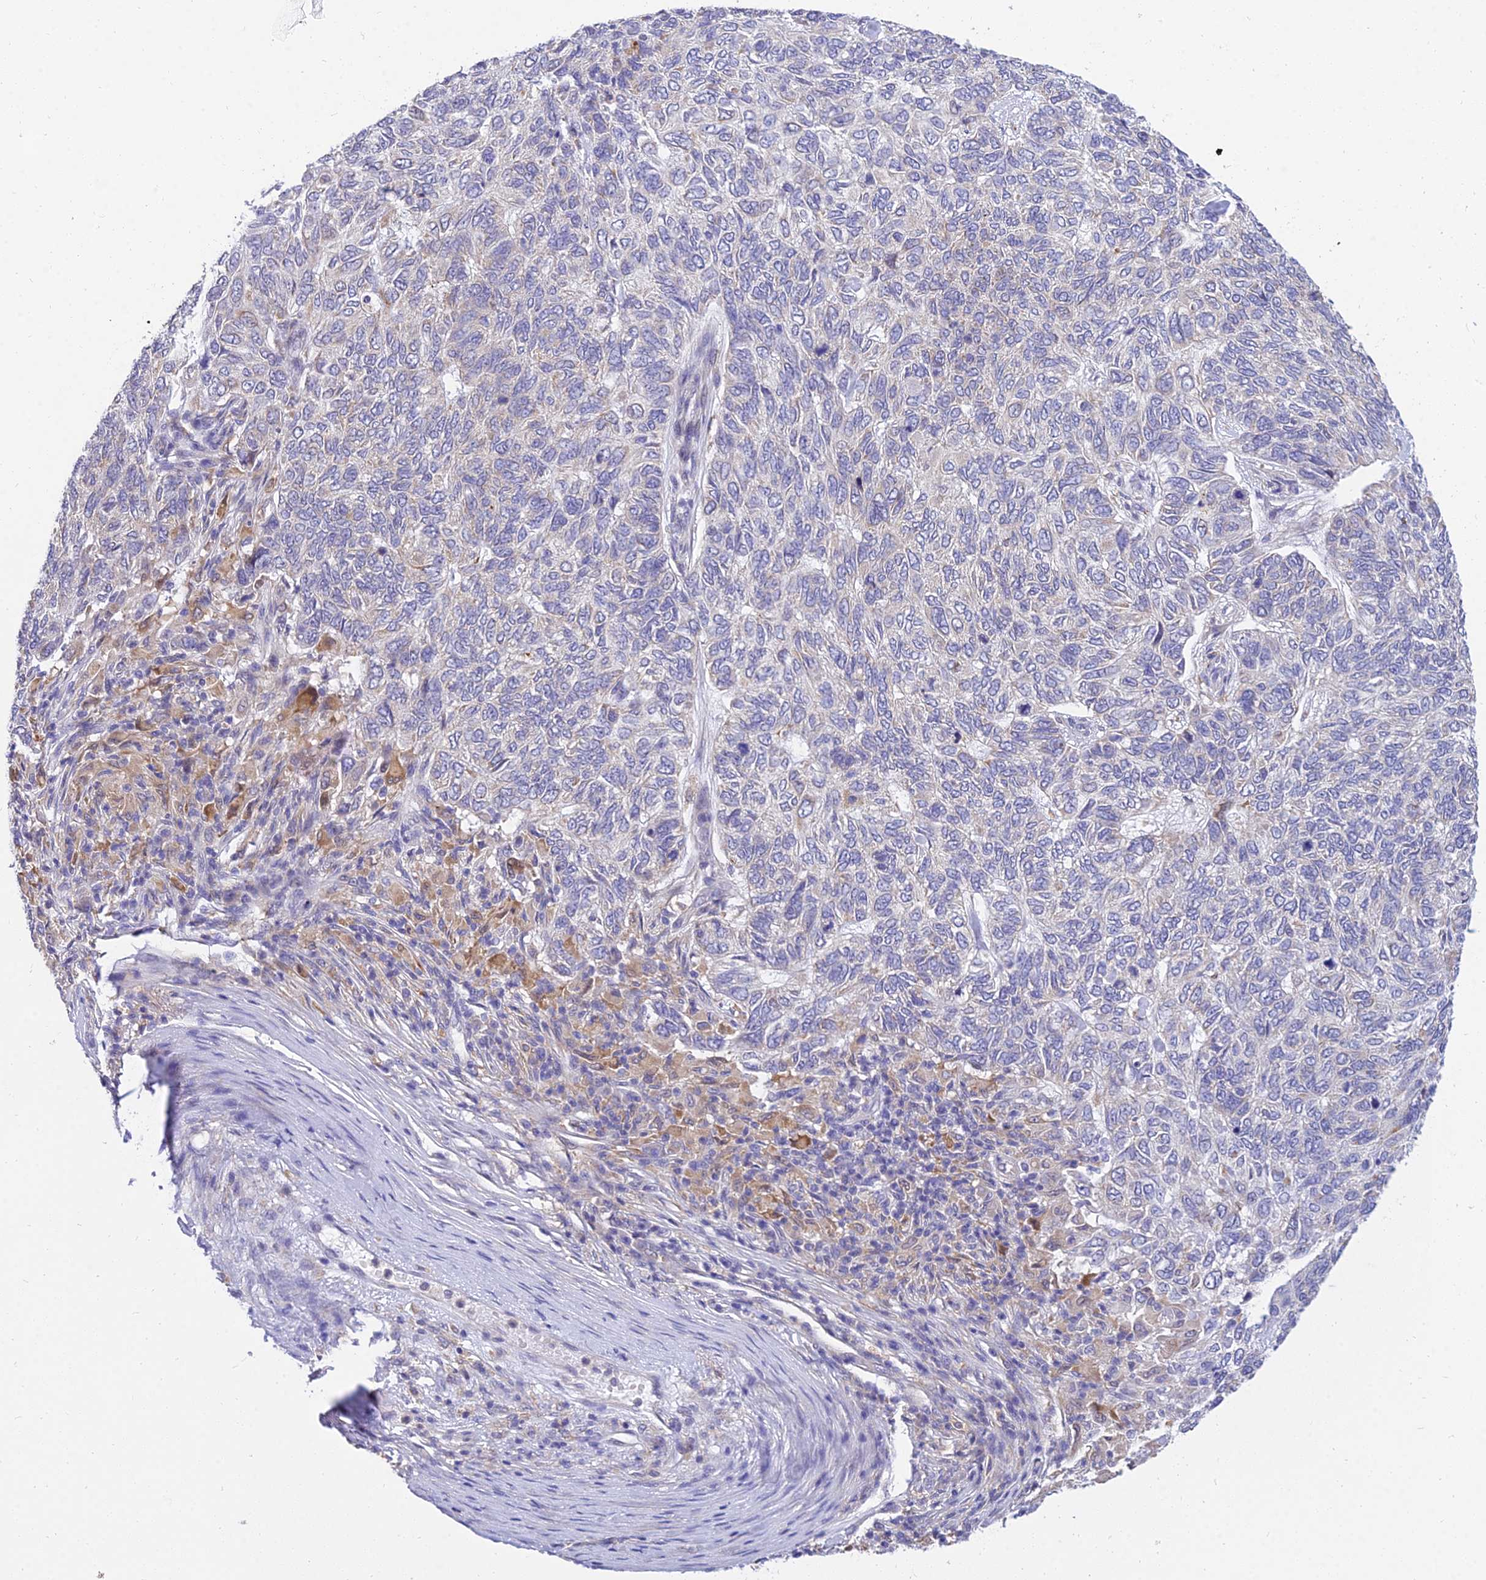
{"staining": {"intensity": "negative", "quantity": "none", "location": "none"}, "tissue": "skin cancer", "cell_type": "Tumor cells", "image_type": "cancer", "snomed": [{"axis": "morphology", "description": "Basal cell carcinoma"}, {"axis": "topography", "description": "Skin"}], "caption": "Tumor cells show no significant protein expression in skin cancer (basal cell carcinoma).", "gene": "ARL8B", "patient": {"sex": "female", "age": 65}}